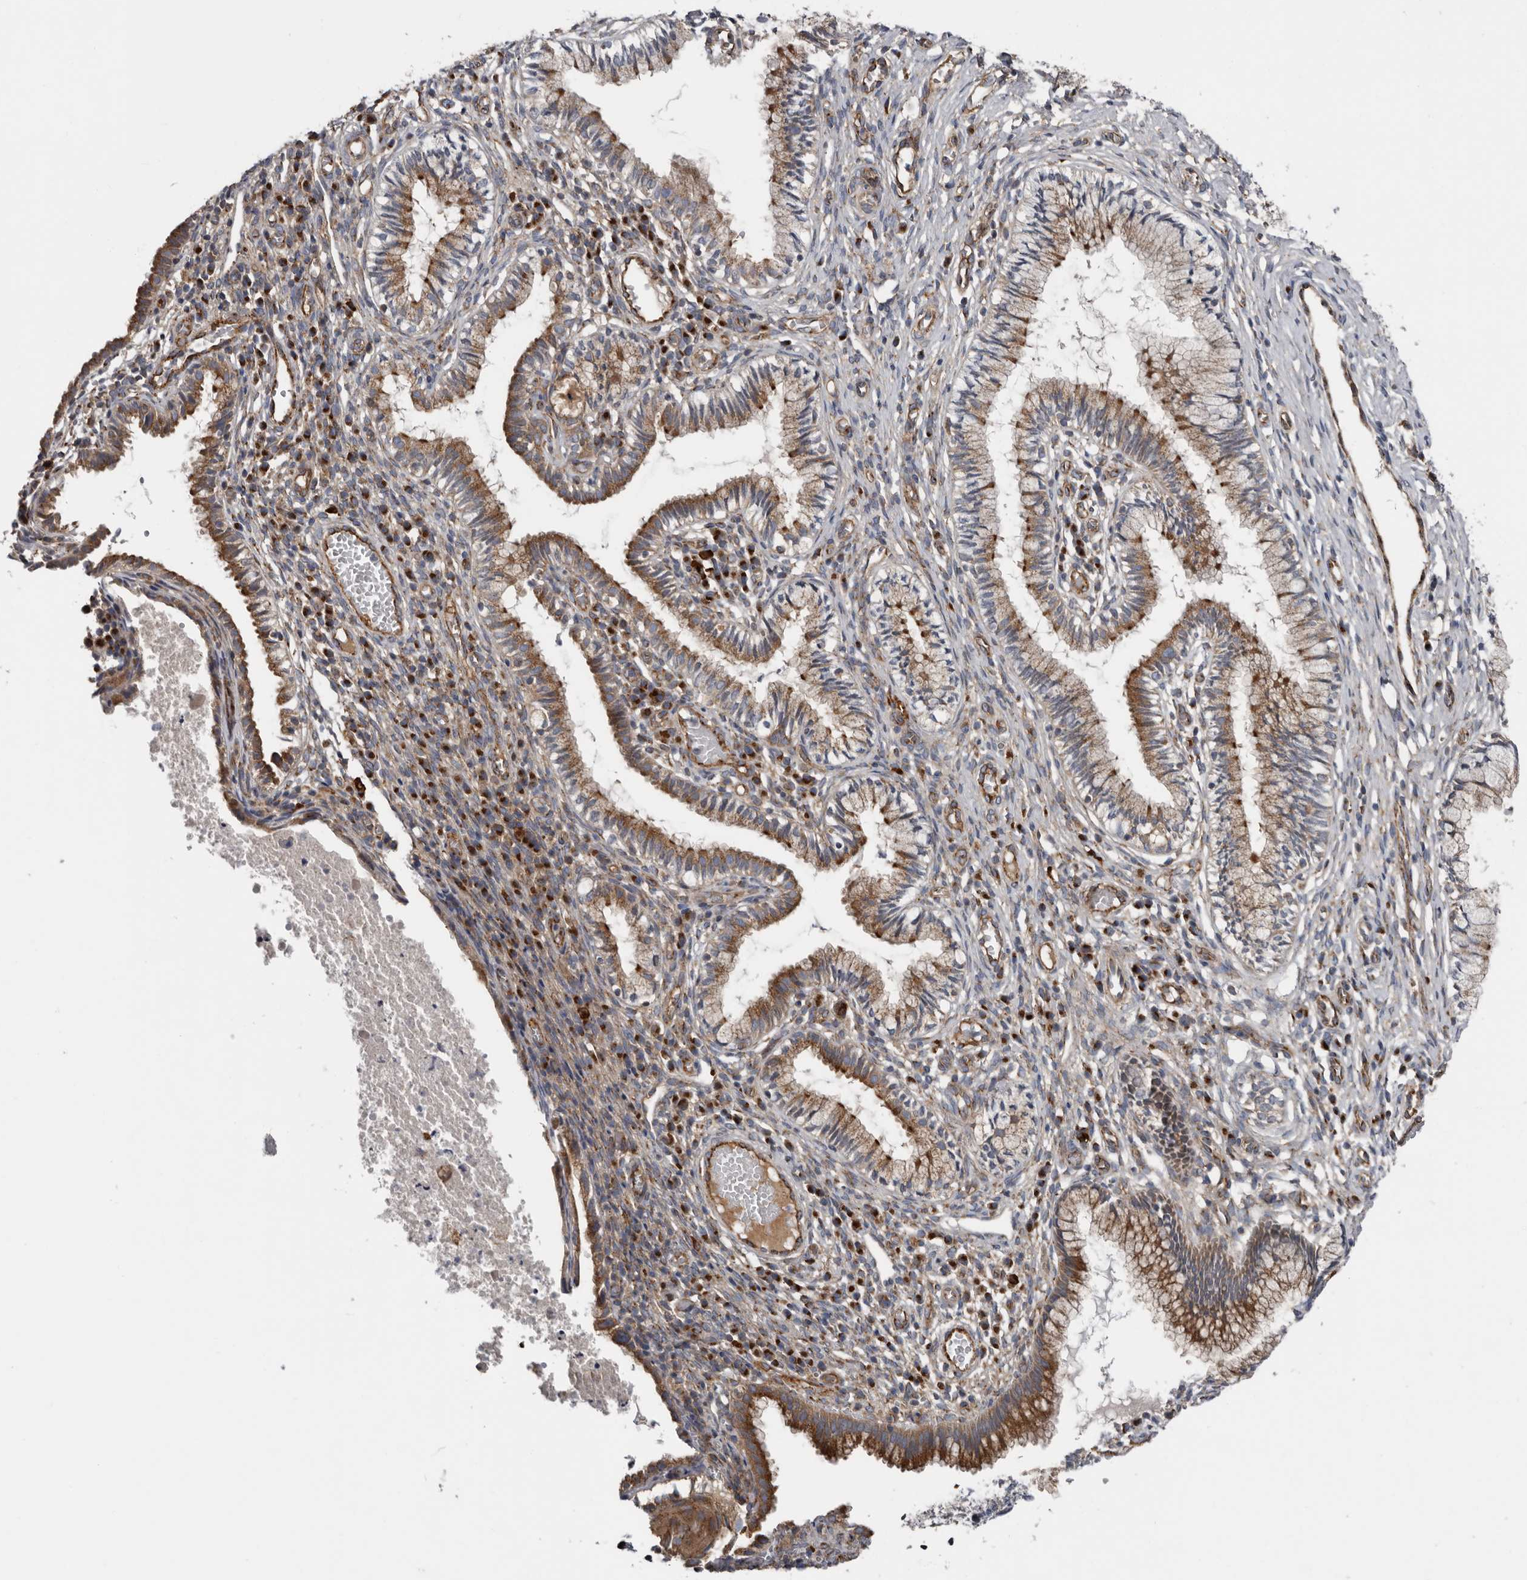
{"staining": {"intensity": "moderate", "quantity": ">75%", "location": "cytoplasmic/membranous"}, "tissue": "cervix", "cell_type": "Glandular cells", "image_type": "normal", "snomed": [{"axis": "morphology", "description": "Normal tissue, NOS"}, {"axis": "topography", "description": "Cervix"}], "caption": "A medium amount of moderate cytoplasmic/membranous expression is appreciated in approximately >75% of glandular cells in benign cervix.", "gene": "LUZP1", "patient": {"sex": "female", "age": 27}}